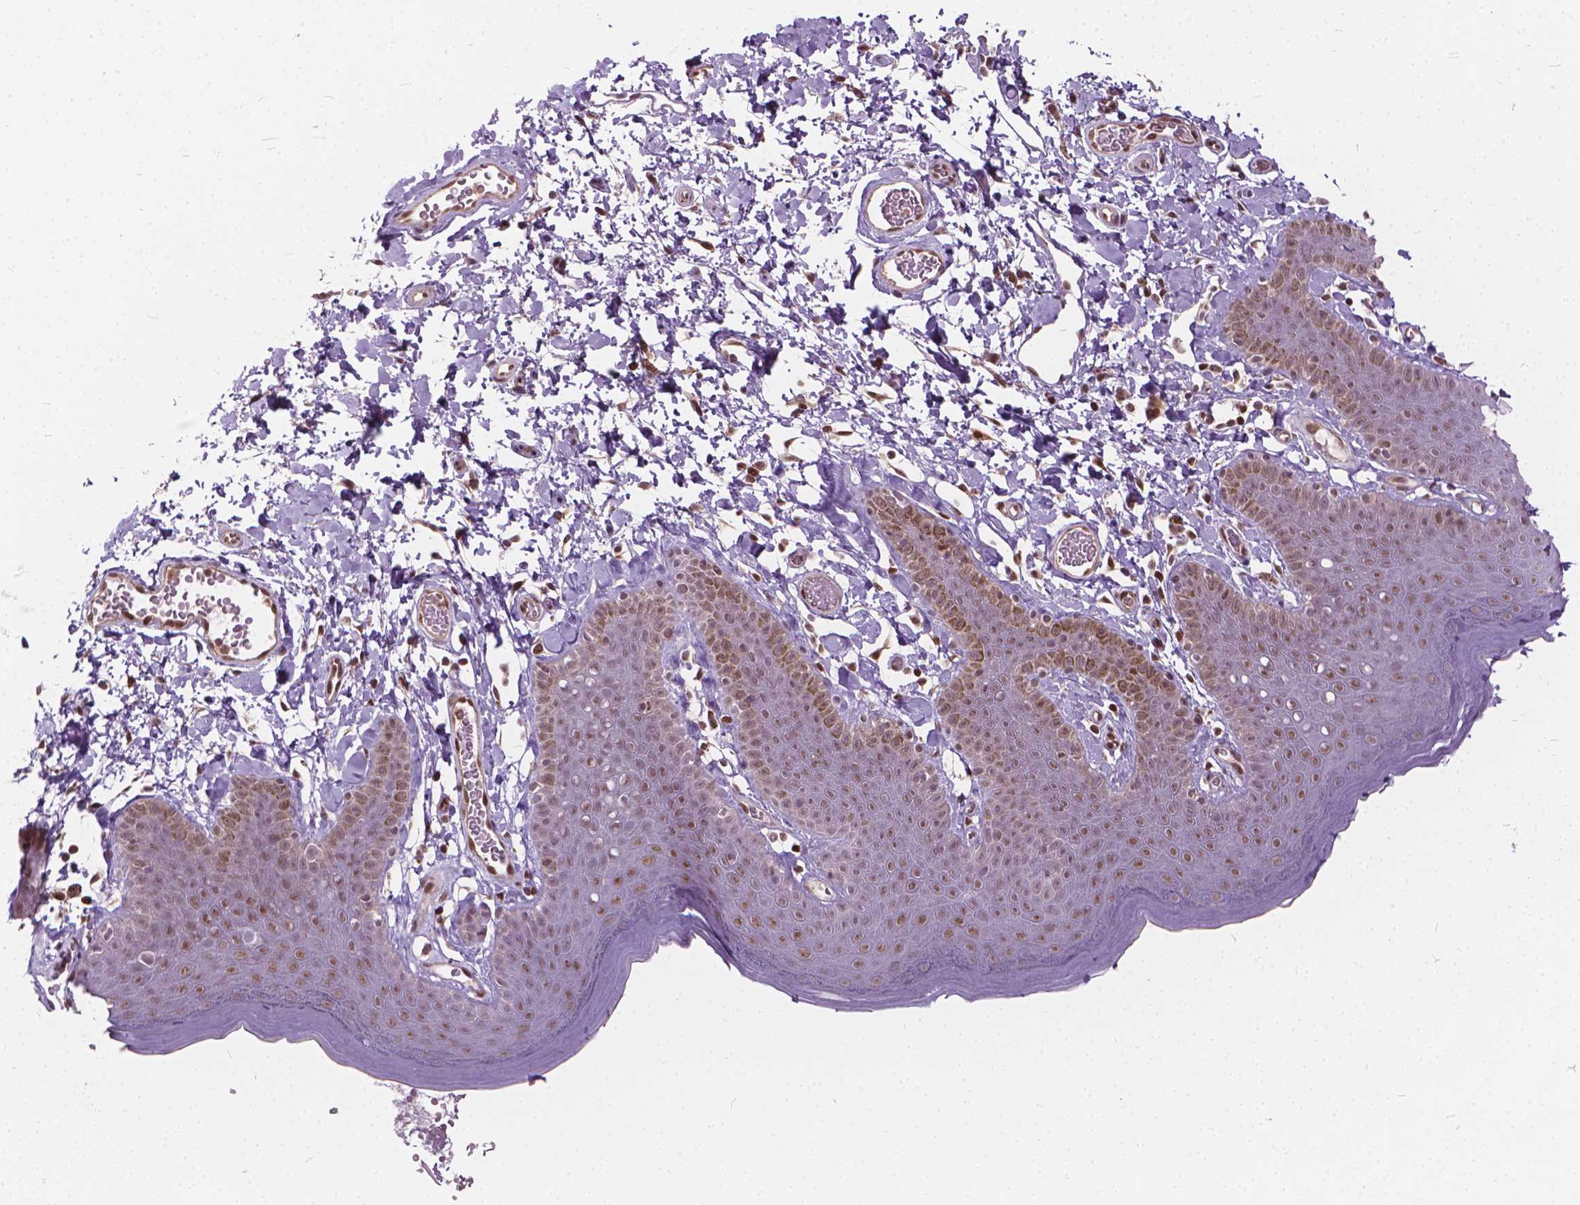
{"staining": {"intensity": "moderate", "quantity": ">75%", "location": "nuclear"}, "tissue": "skin", "cell_type": "Epidermal cells", "image_type": "normal", "snomed": [{"axis": "morphology", "description": "Normal tissue, NOS"}, {"axis": "topography", "description": "Anal"}], "caption": "This is a micrograph of immunohistochemistry staining of normal skin, which shows moderate staining in the nuclear of epidermal cells.", "gene": "STAT5B", "patient": {"sex": "male", "age": 53}}